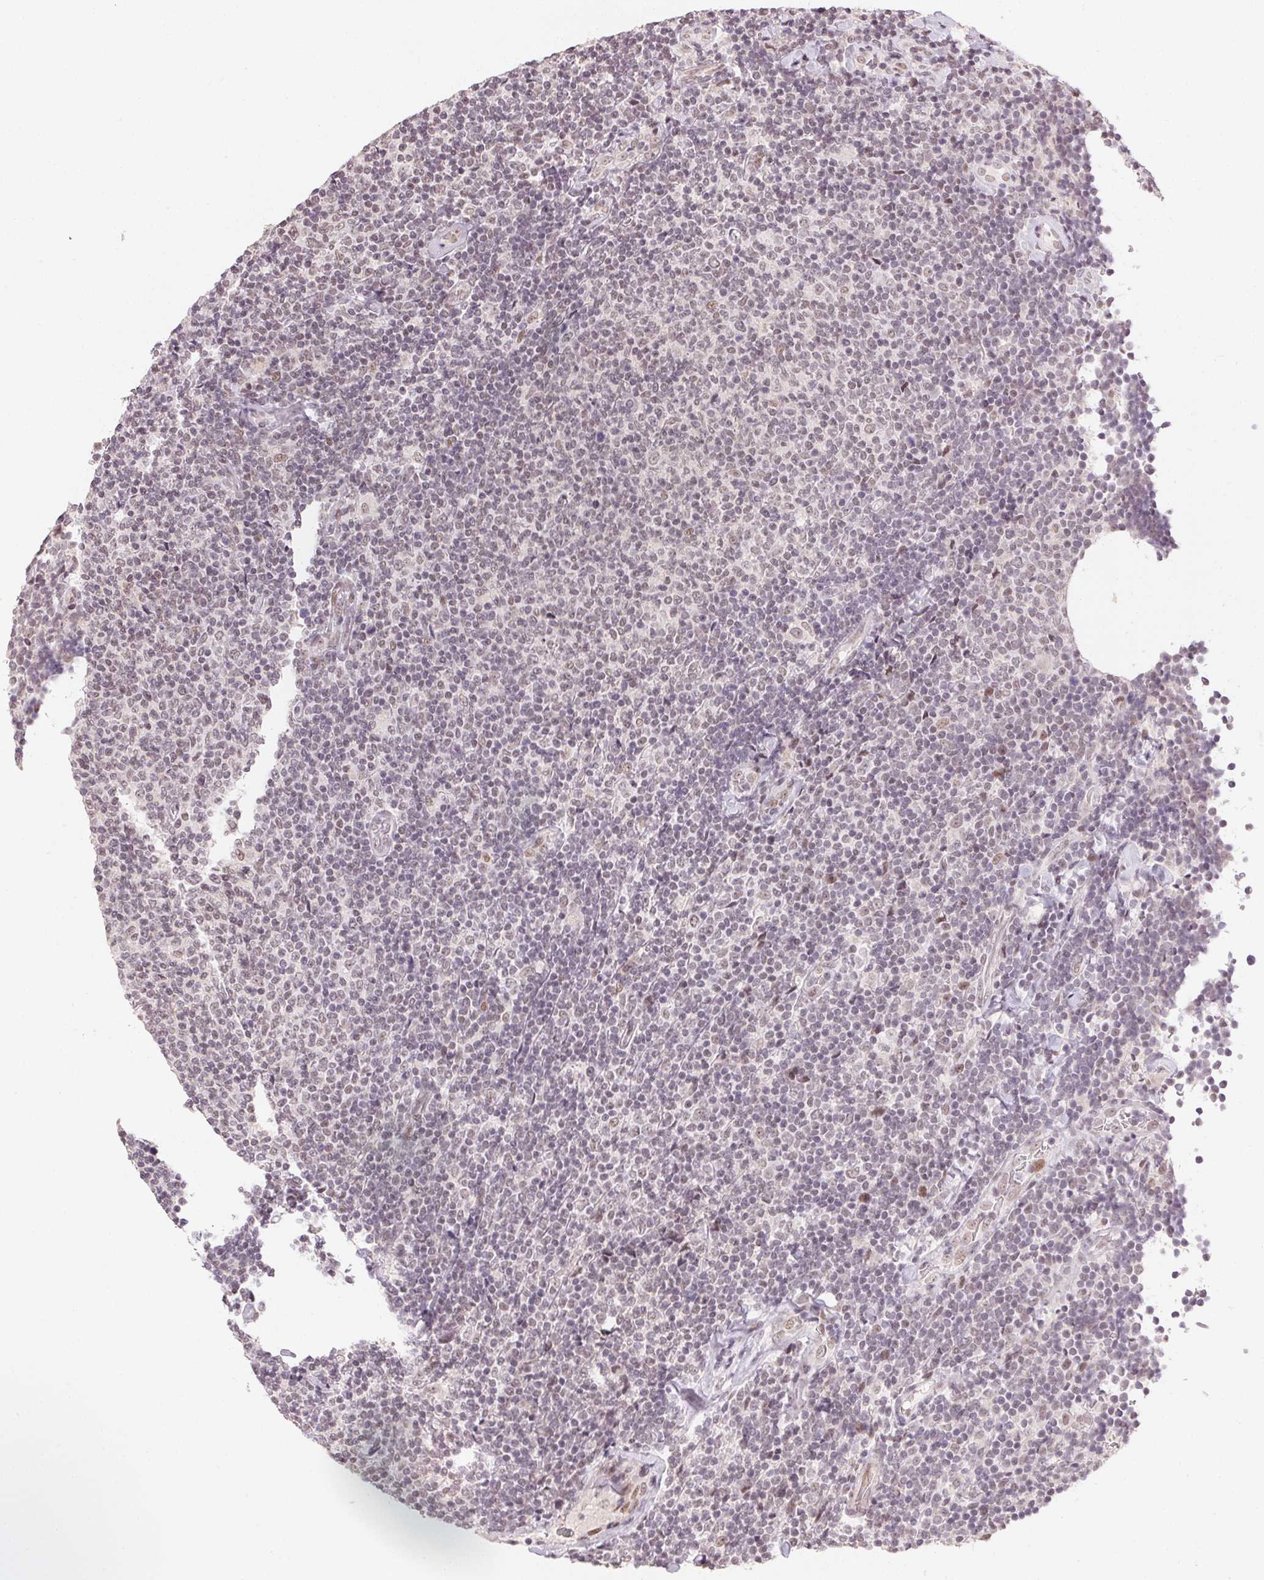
{"staining": {"intensity": "weak", "quantity": "<25%", "location": "nuclear"}, "tissue": "lymphoma", "cell_type": "Tumor cells", "image_type": "cancer", "snomed": [{"axis": "morphology", "description": "Malignant lymphoma, non-Hodgkin's type, Low grade"}, {"axis": "topography", "description": "Lymph node"}], "caption": "High magnification brightfield microscopy of malignant lymphoma, non-Hodgkin's type (low-grade) stained with DAB (brown) and counterstained with hematoxylin (blue): tumor cells show no significant expression.", "gene": "KDM4D", "patient": {"sex": "male", "age": 52}}